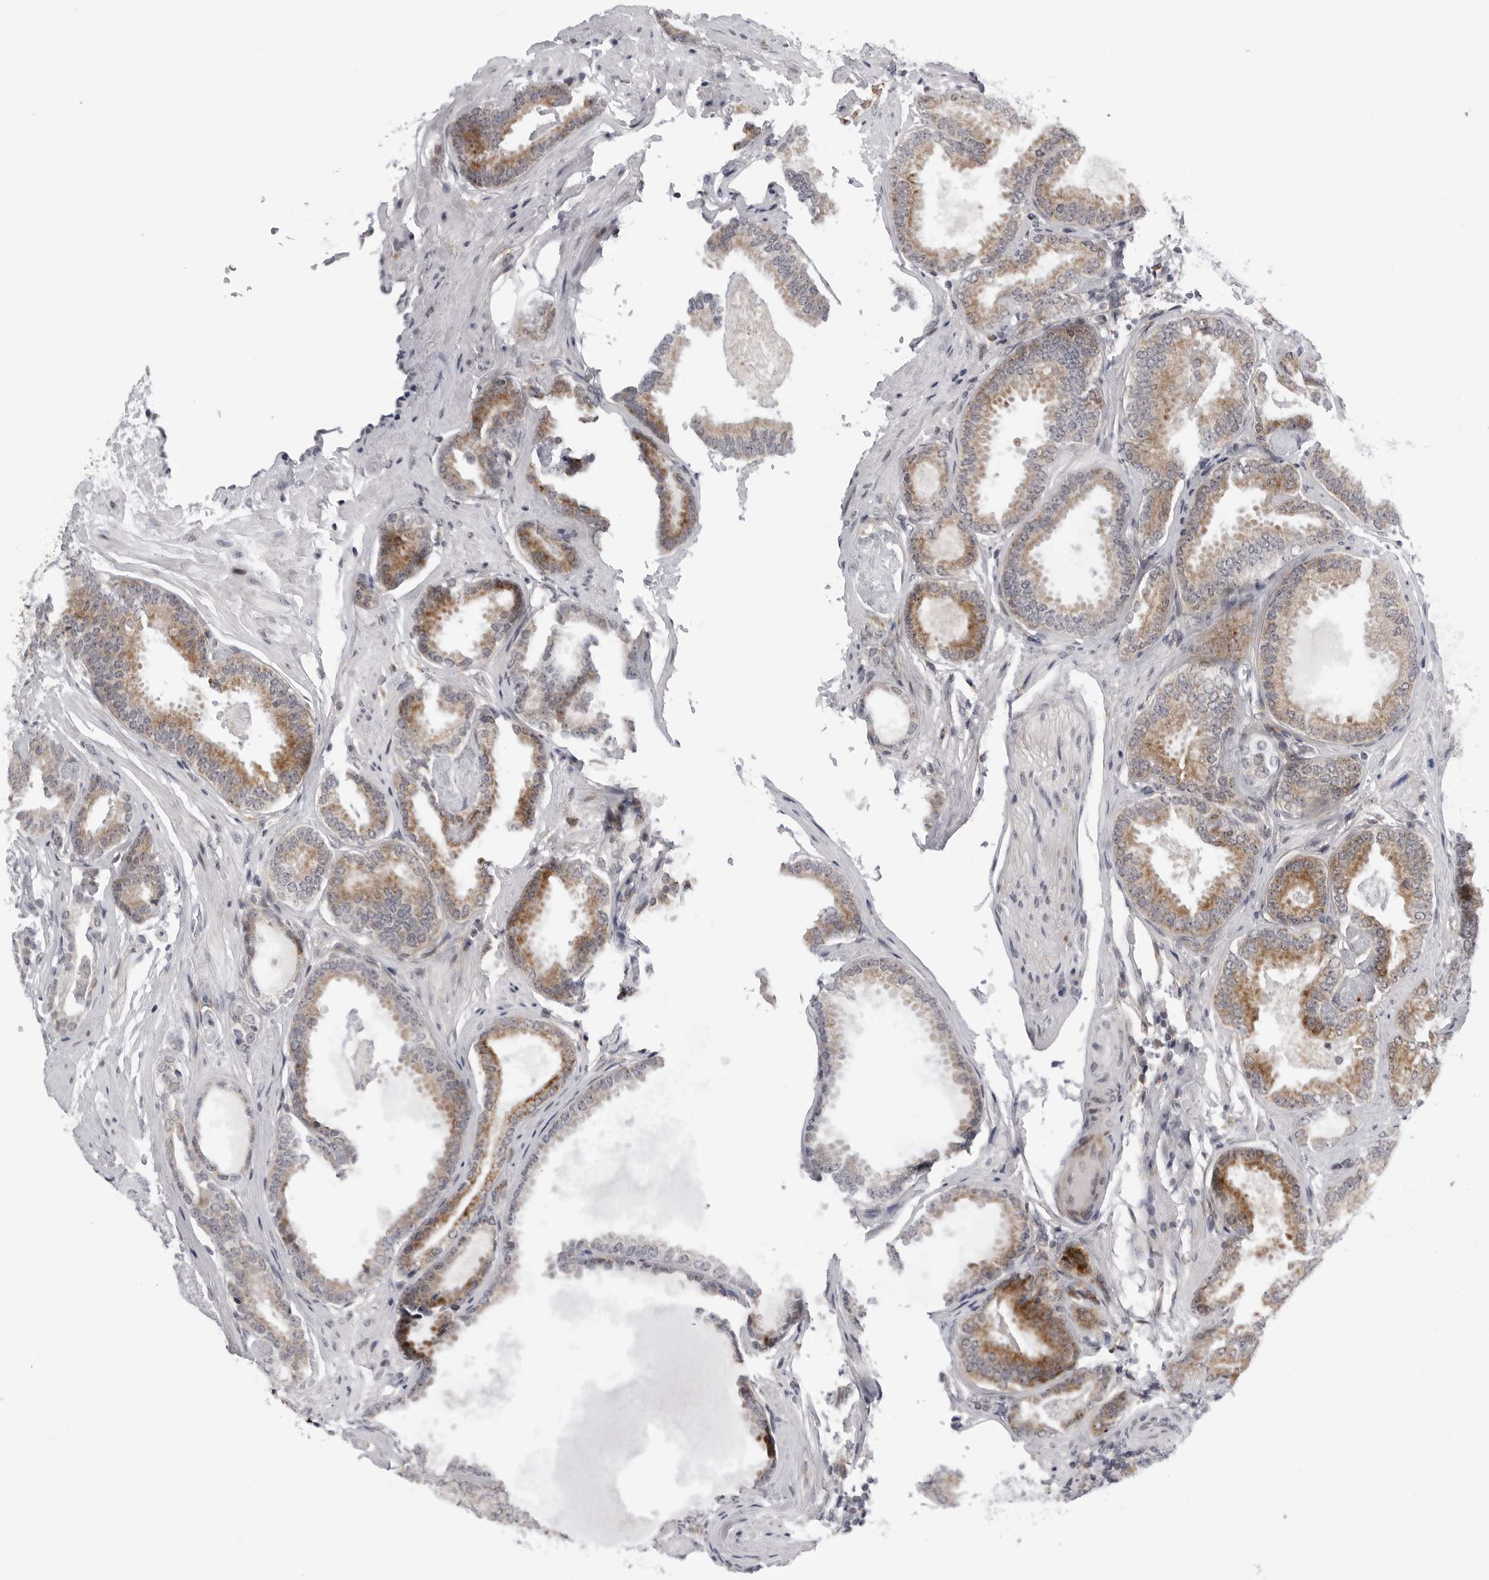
{"staining": {"intensity": "moderate", "quantity": ">75%", "location": "cytoplasmic/membranous"}, "tissue": "prostate cancer", "cell_type": "Tumor cells", "image_type": "cancer", "snomed": [{"axis": "morphology", "description": "Adenocarcinoma, Low grade"}, {"axis": "topography", "description": "Prostate"}], "caption": "High-power microscopy captured an IHC histopathology image of low-grade adenocarcinoma (prostate), revealing moderate cytoplasmic/membranous positivity in approximately >75% of tumor cells.", "gene": "CDK20", "patient": {"sex": "male", "age": 71}}